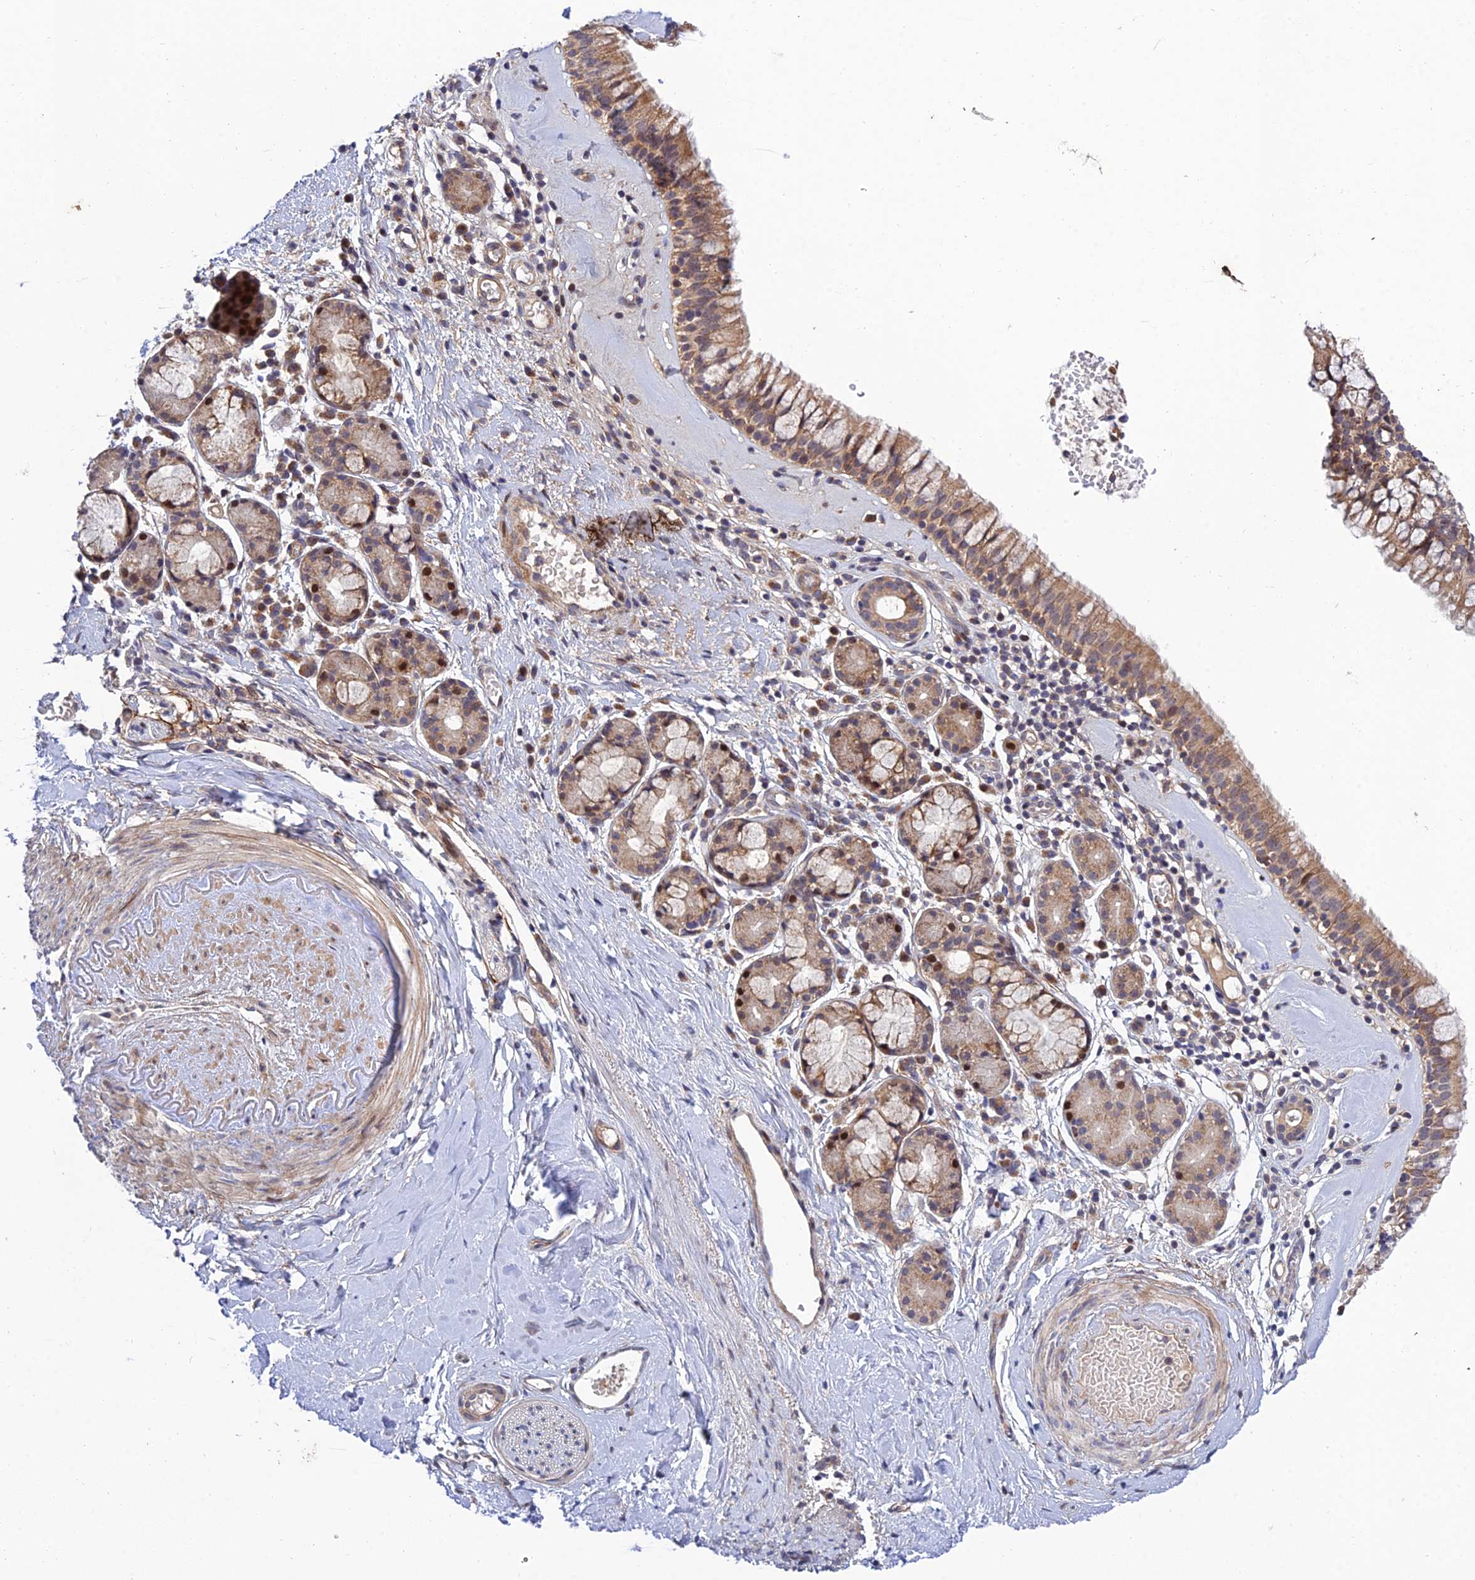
{"staining": {"intensity": "moderate", "quantity": ">75%", "location": "cytoplasmic/membranous"}, "tissue": "nasopharynx", "cell_type": "Respiratory epithelial cells", "image_type": "normal", "snomed": [{"axis": "morphology", "description": "Normal tissue, NOS"}, {"axis": "topography", "description": "Nasopharynx"}], "caption": "Nasopharynx stained with IHC demonstrates moderate cytoplasmic/membranous staining in about >75% of respiratory epithelial cells.", "gene": "PLEKHG2", "patient": {"sex": "male", "age": 82}}